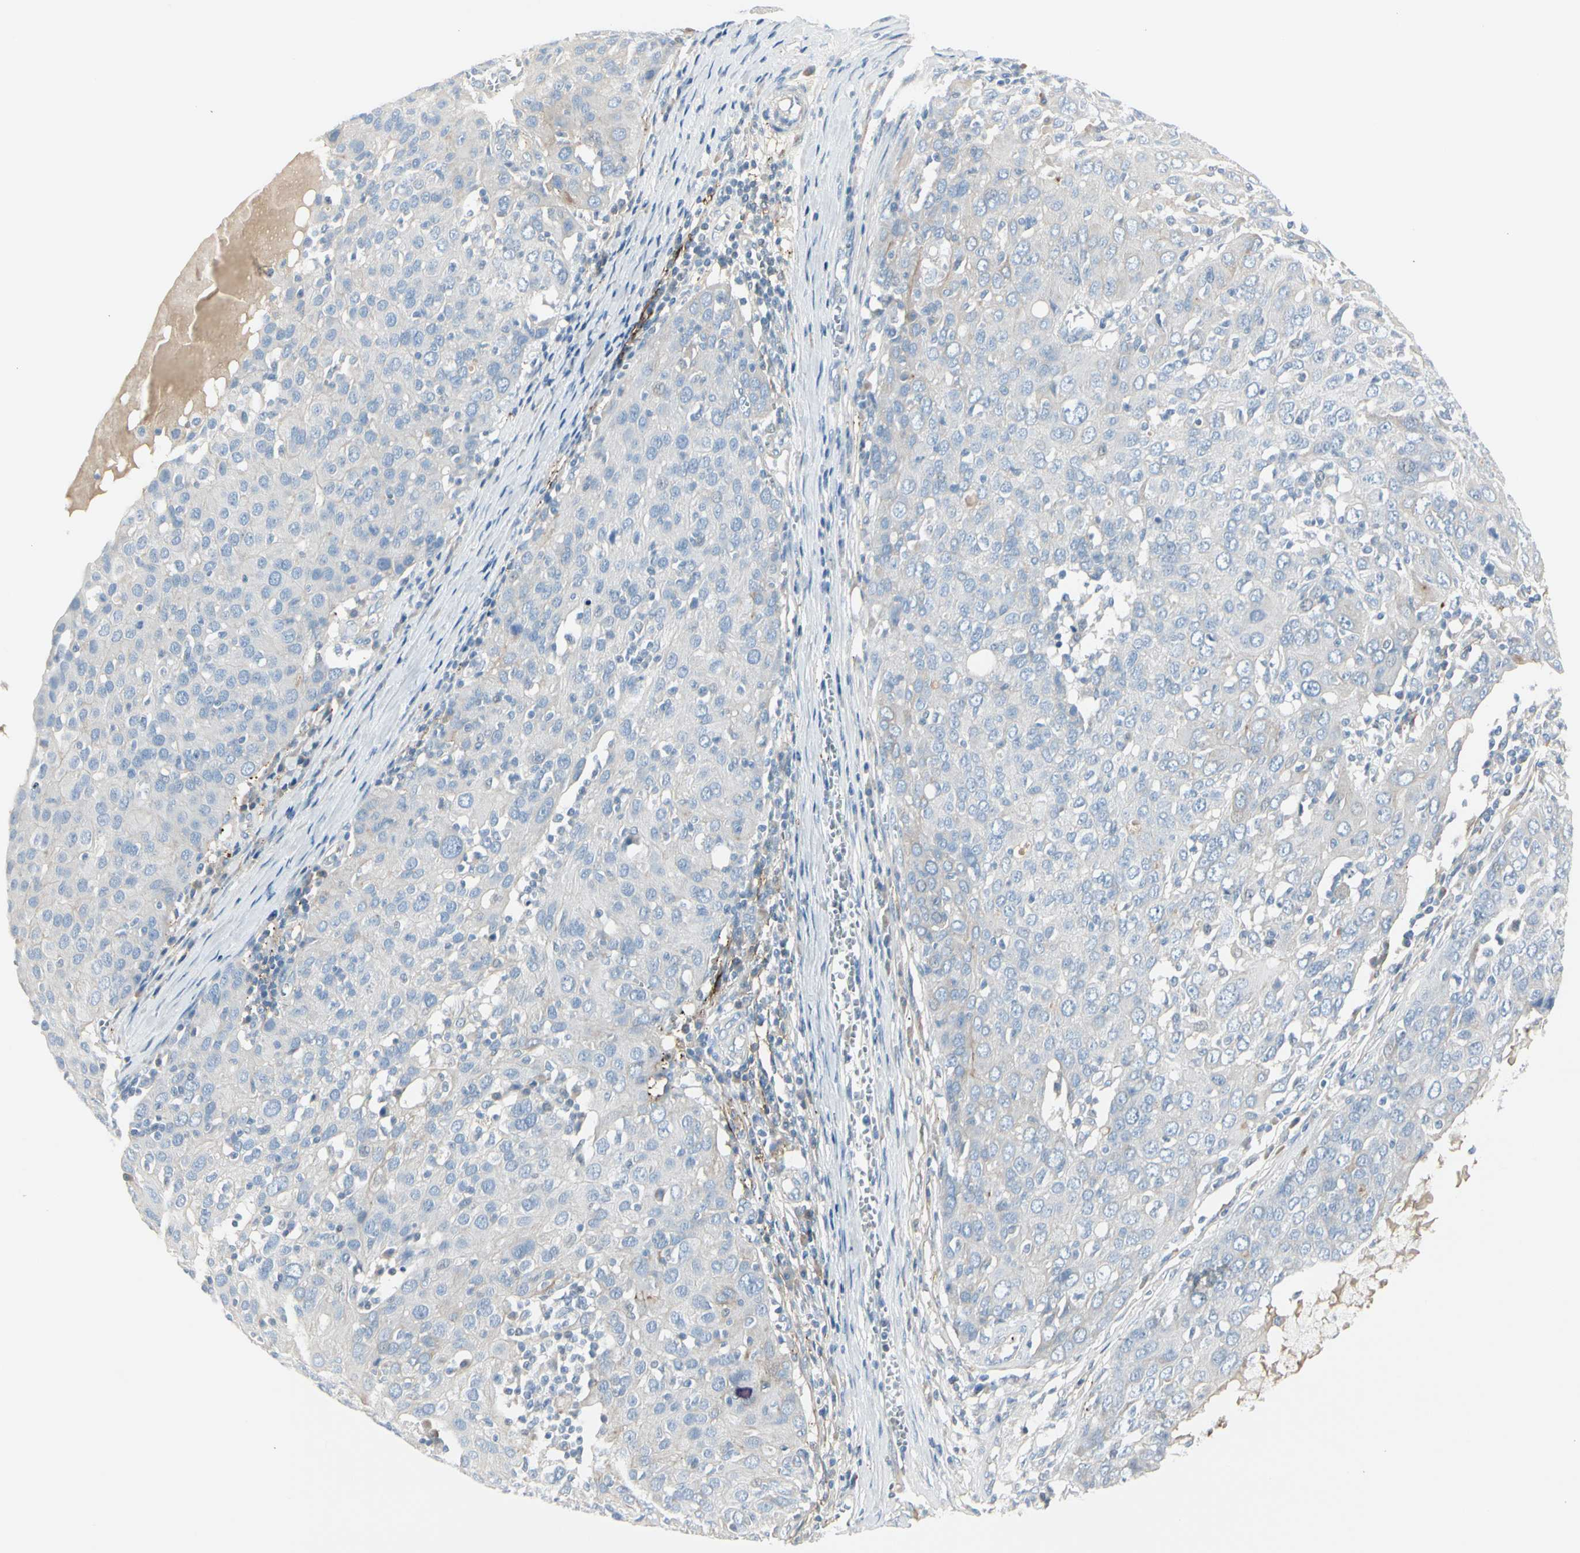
{"staining": {"intensity": "negative", "quantity": "none", "location": "none"}, "tissue": "ovarian cancer", "cell_type": "Tumor cells", "image_type": "cancer", "snomed": [{"axis": "morphology", "description": "Carcinoma, endometroid"}, {"axis": "topography", "description": "Ovary"}], "caption": "This histopathology image is of ovarian cancer (endometroid carcinoma) stained with IHC to label a protein in brown with the nuclei are counter-stained blue. There is no staining in tumor cells.", "gene": "CACNA2D1", "patient": {"sex": "female", "age": 50}}